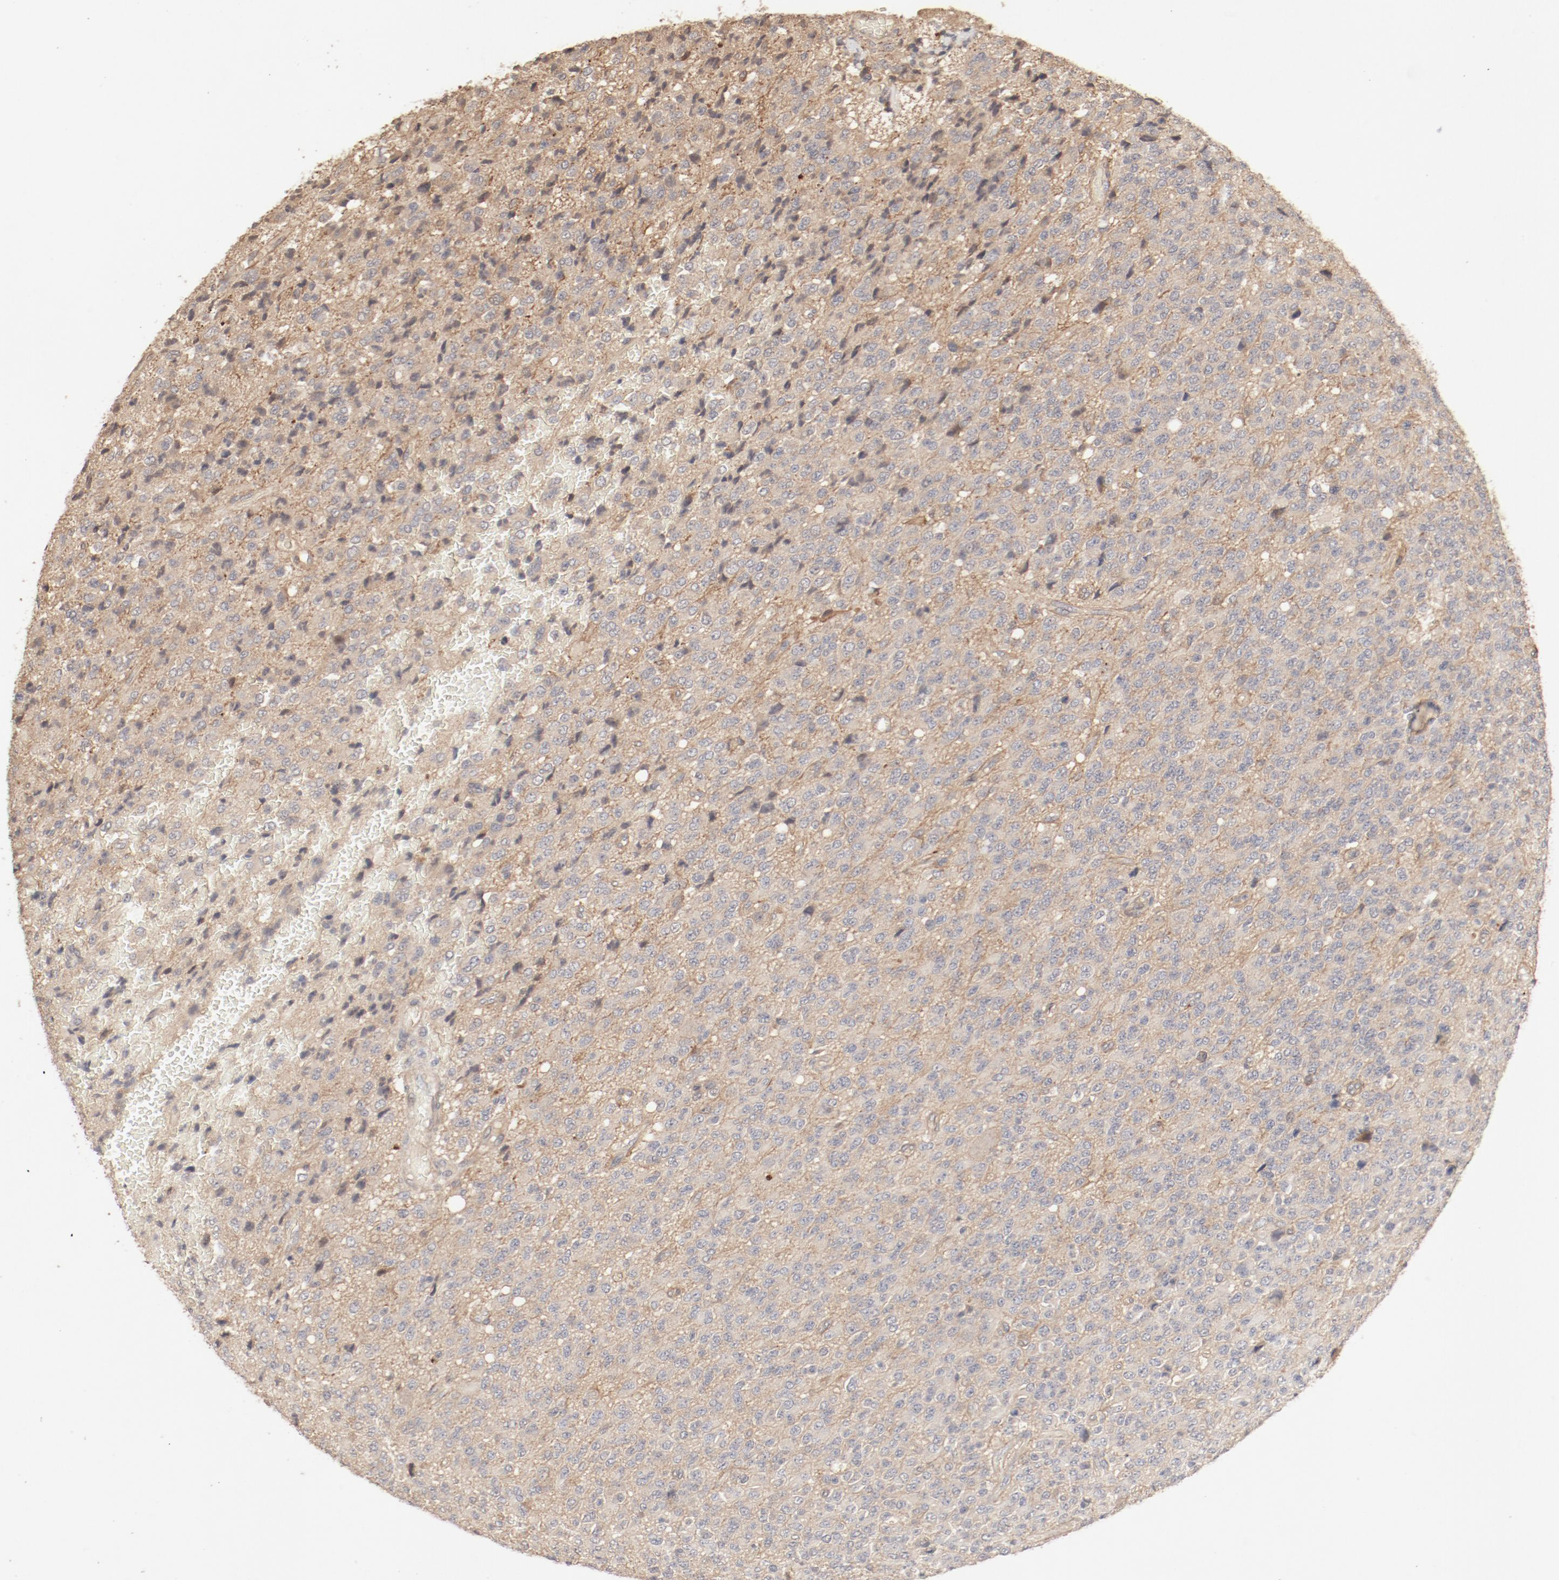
{"staining": {"intensity": "moderate", "quantity": ">75%", "location": "cytoplasmic/membranous"}, "tissue": "glioma", "cell_type": "Tumor cells", "image_type": "cancer", "snomed": [{"axis": "morphology", "description": "Glioma, malignant, High grade"}, {"axis": "topography", "description": "pancreas cauda"}], "caption": "There is medium levels of moderate cytoplasmic/membranous staining in tumor cells of malignant high-grade glioma, as demonstrated by immunohistochemical staining (brown color).", "gene": "IL3RA", "patient": {"sex": "male", "age": 60}}